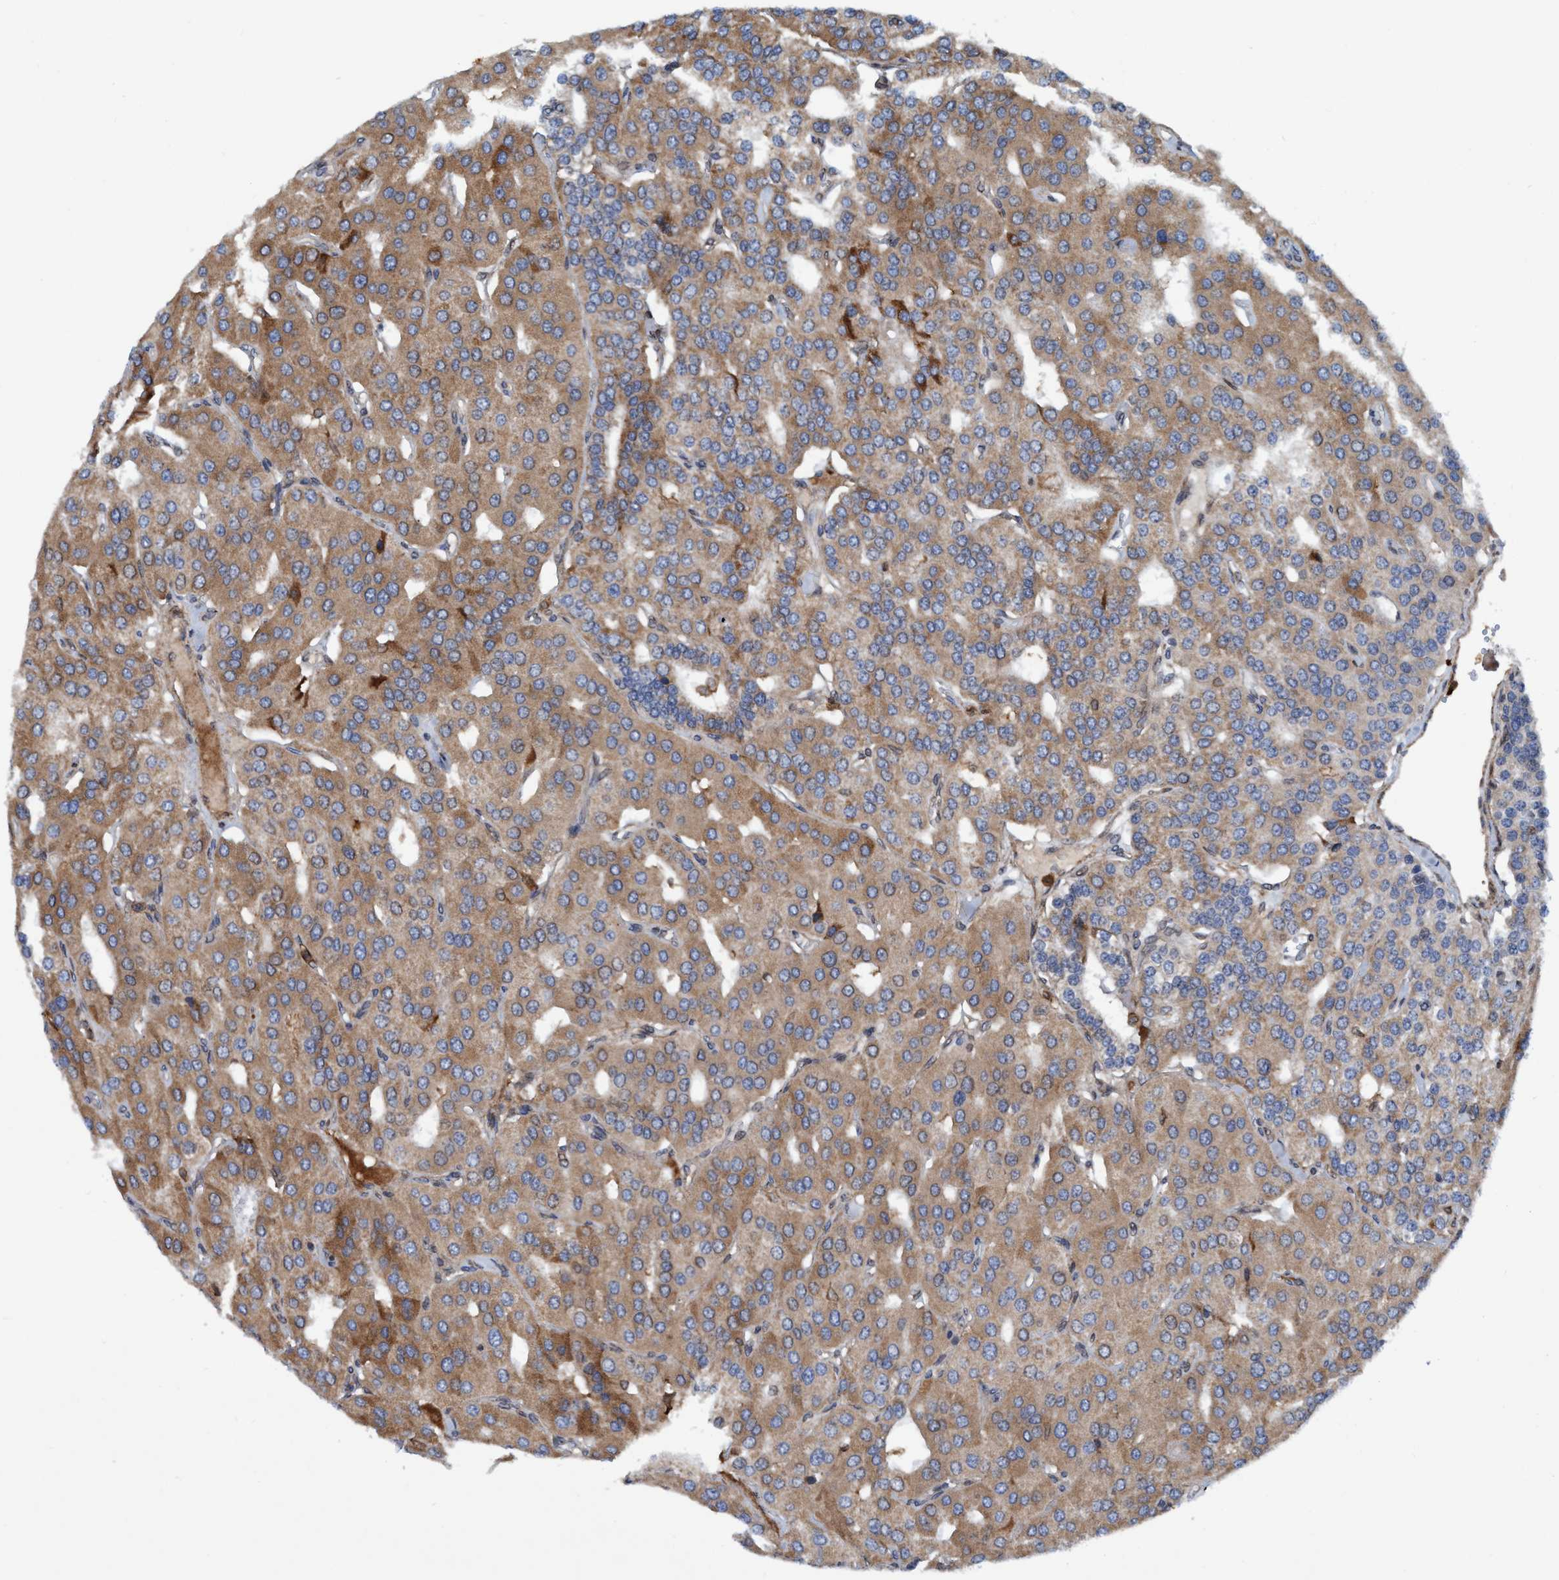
{"staining": {"intensity": "moderate", "quantity": ">75%", "location": "cytoplasmic/membranous"}, "tissue": "parathyroid gland", "cell_type": "Glandular cells", "image_type": "normal", "snomed": [{"axis": "morphology", "description": "Normal tissue, NOS"}, {"axis": "morphology", "description": "Adenoma, NOS"}, {"axis": "topography", "description": "Parathyroid gland"}], "caption": "Normal parathyroid gland shows moderate cytoplasmic/membranous expression in about >75% of glandular cells.", "gene": "SLC16A3", "patient": {"sex": "female", "age": 86}}